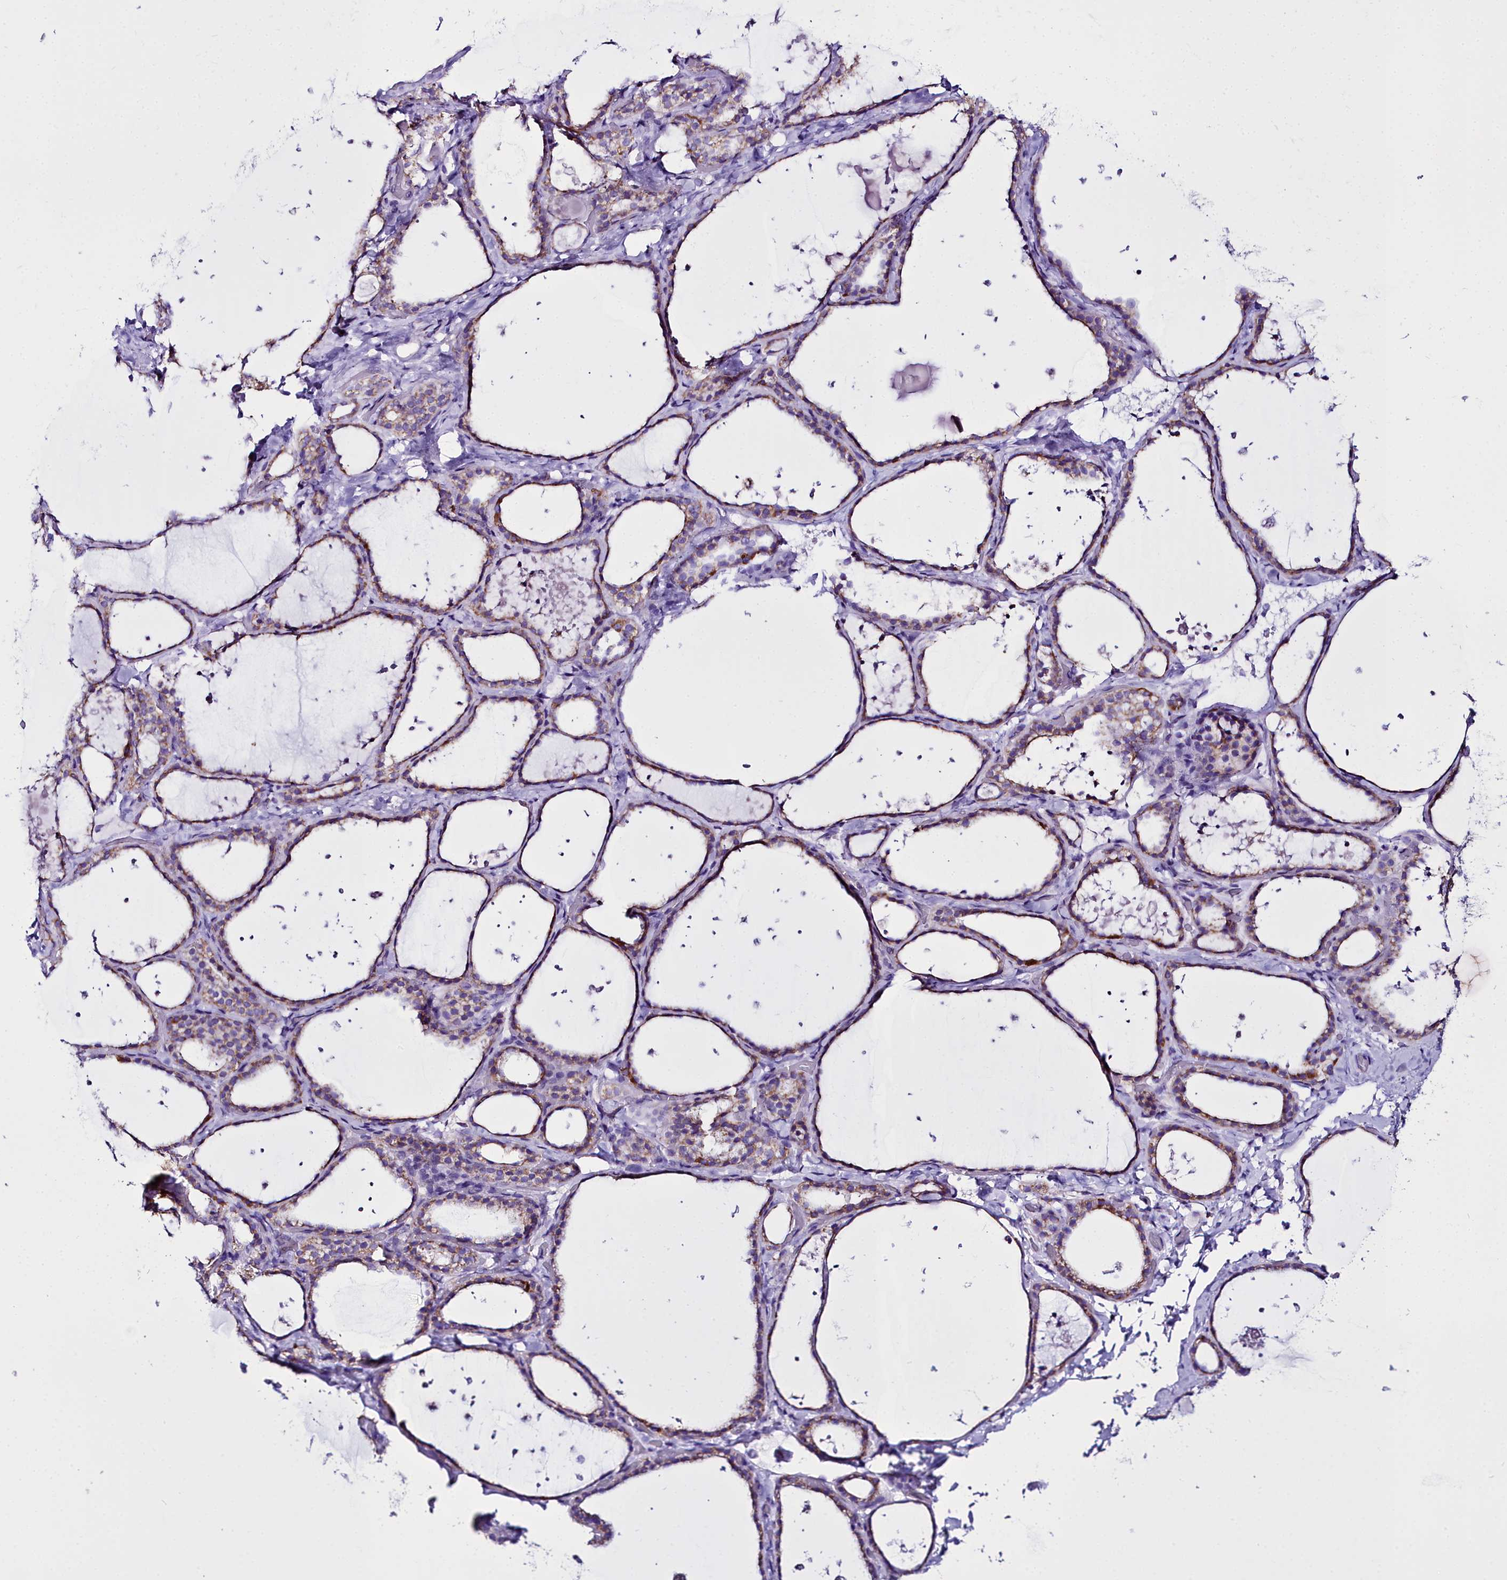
{"staining": {"intensity": "moderate", "quantity": "25%-75%", "location": "cytoplasmic/membranous"}, "tissue": "thyroid gland", "cell_type": "Glandular cells", "image_type": "normal", "snomed": [{"axis": "morphology", "description": "Normal tissue, NOS"}, {"axis": "topography", "description": "Thyroid gland"}], "caption": "The histopathology image displays immunohistochemical staining of normal thyroid gland. There is moderate cytoplasmic/membranous positivity is seen in approximately 25%-75% of glandular cells.", "gene": "WDFY3", "patient": {"sex": "female", "age": 44}}